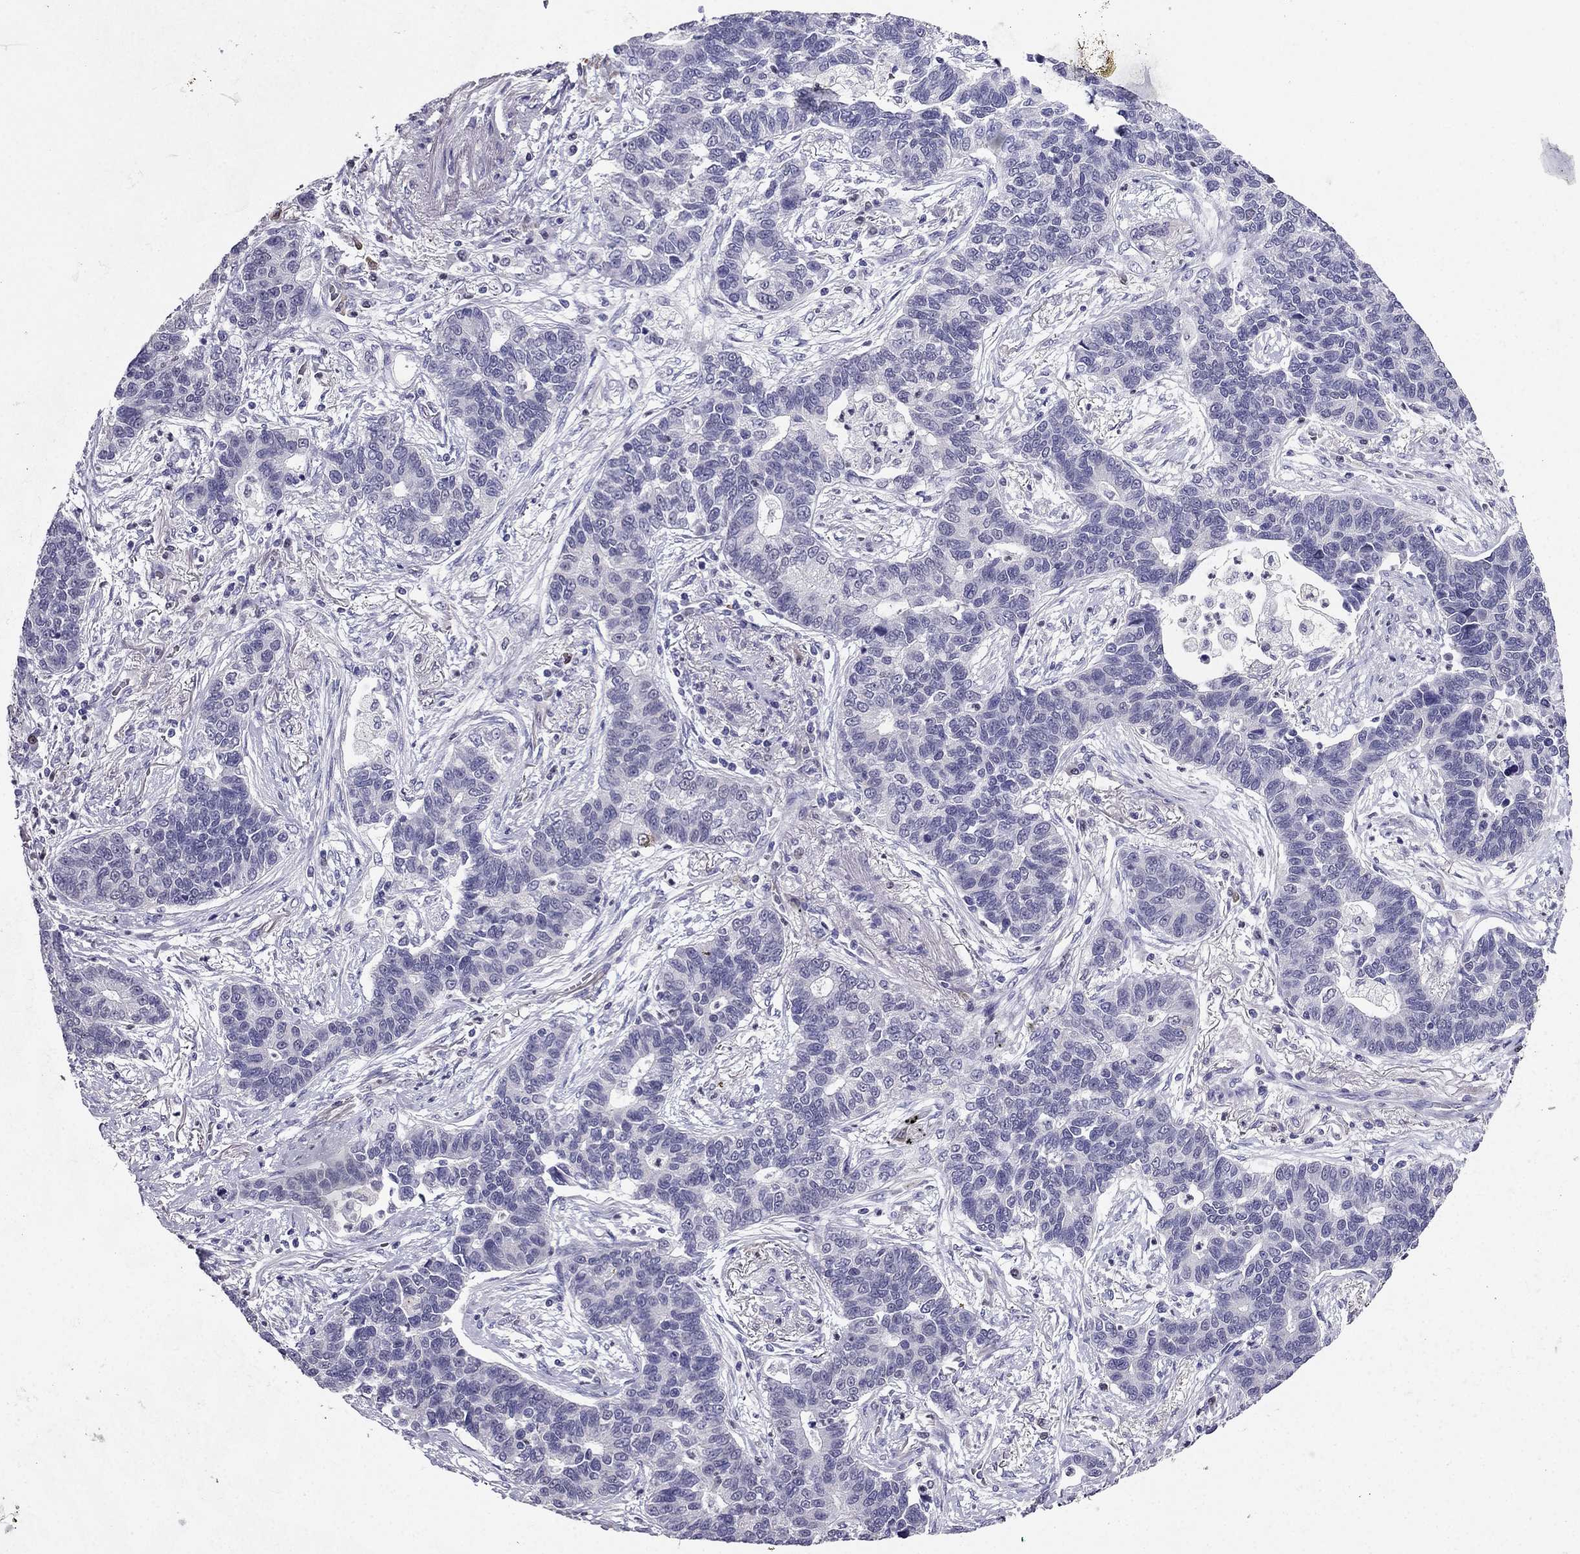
{"staining": {"intensity": "negative", "quantity": "none", "location": "none"}, "tissue": "lung cancer", "cell_type": "Tumor cells", "image_type": "cancer", "snomed": [{"axis": "morphology", "description": "Adenocarcinoma, NOS"}, {"axis": "topography", "description": "Lung"}], "caption": "The photomicrograph shows no staining of tumor cells in lung adenocarcinoma. (DAB (3,3'-diaminobenzidine) IHC visualized using brightfield microscopy, high magnification).", "gene": "ARID3A", "patient": {"sex": "female", "age": 57}}